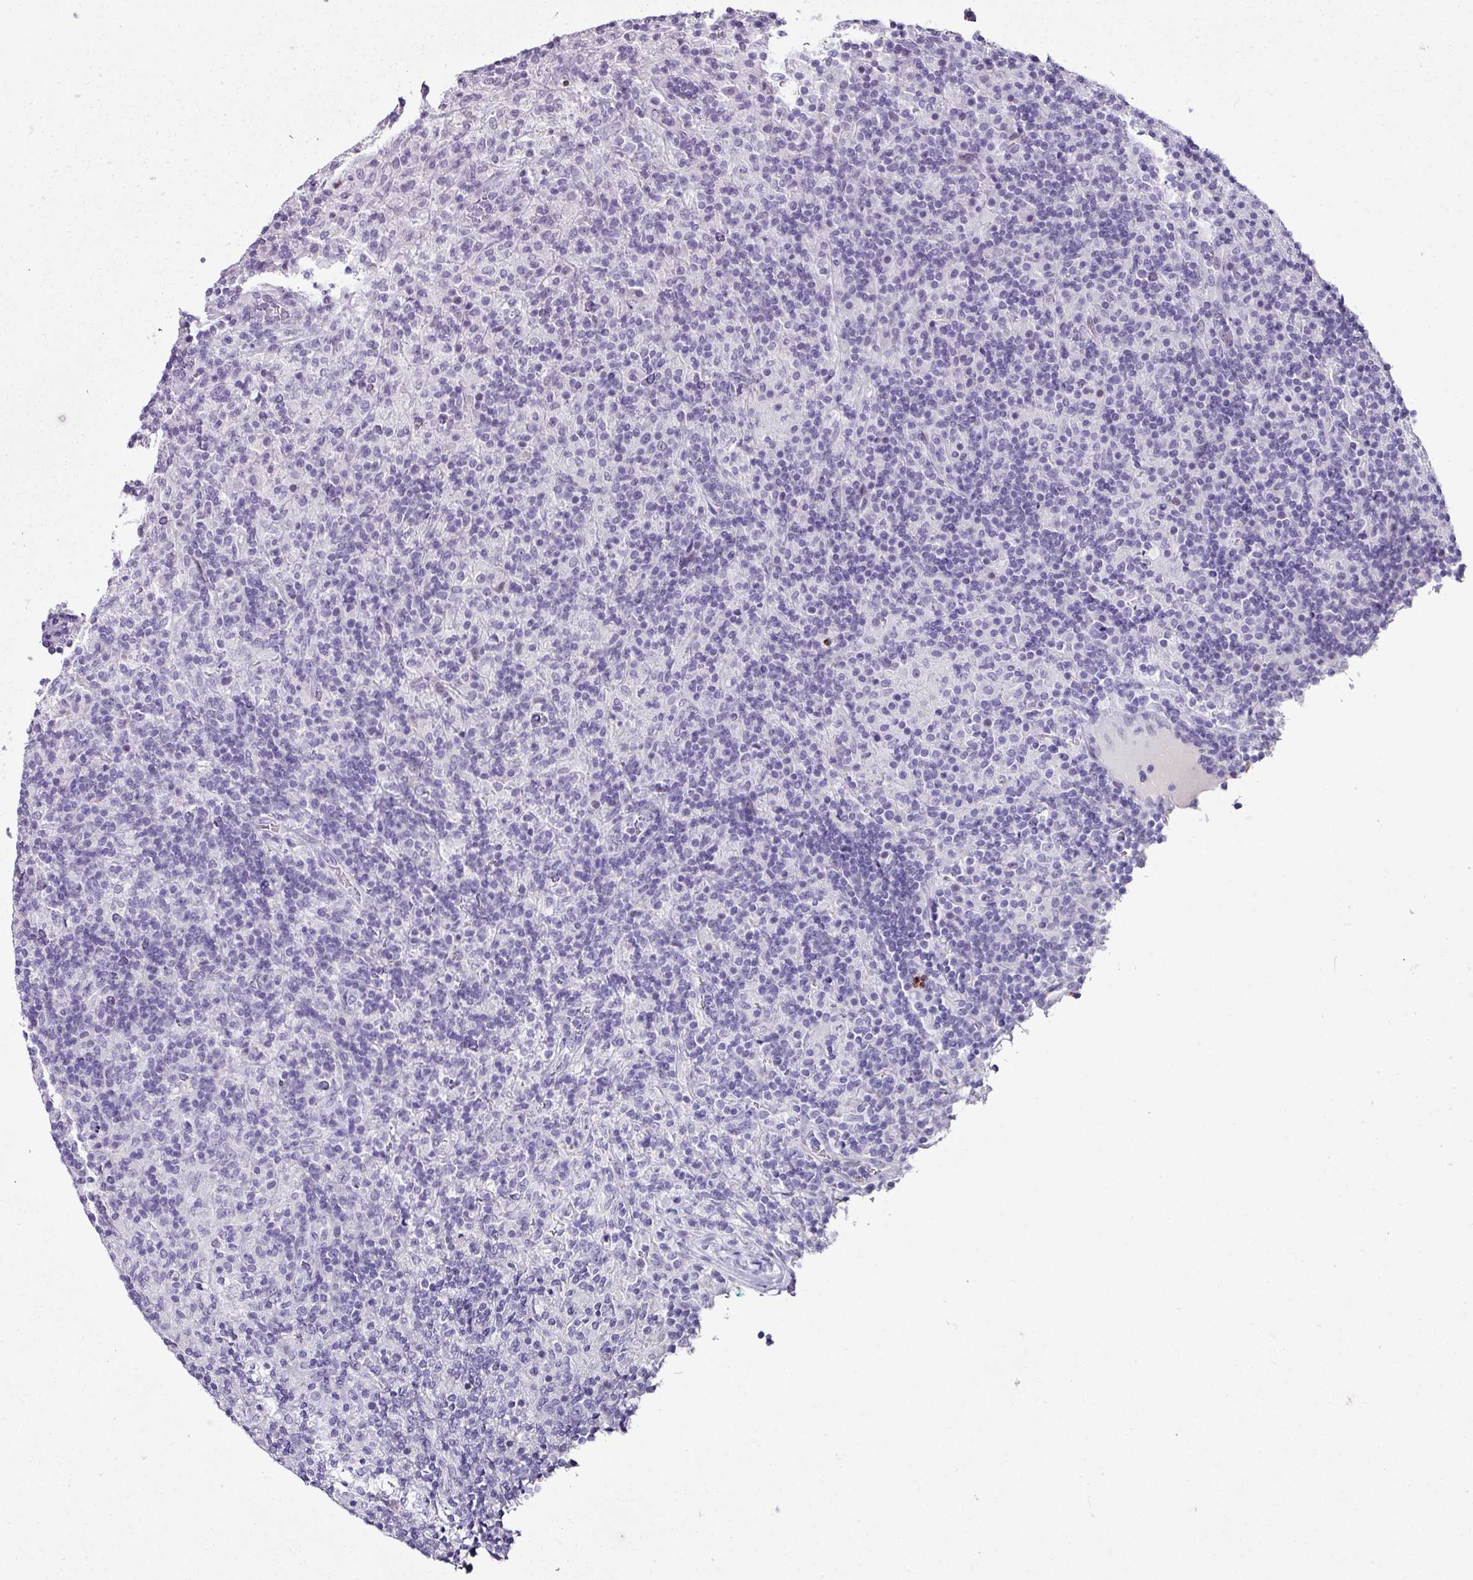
{"staining": {"intensity": "negative", "quantity": "none", "location": "none"}, "tissue": "lymphoma", "cell_type": "Tumor cells", "image_type": "cancer", "snomed": [{"axis": "morphology", "description": "Hodgkin's disease, NOS"}, {"axis": "topography", "description": "Lymph node"}], "caption": "An immunohistochemistry photomicrograph of Hodgkin's disease is shown. There is no staining in tumor cells of Hodgkin's disease.", "gene": "TRA2A", "patient": {"sex": "male", "age": 70}}